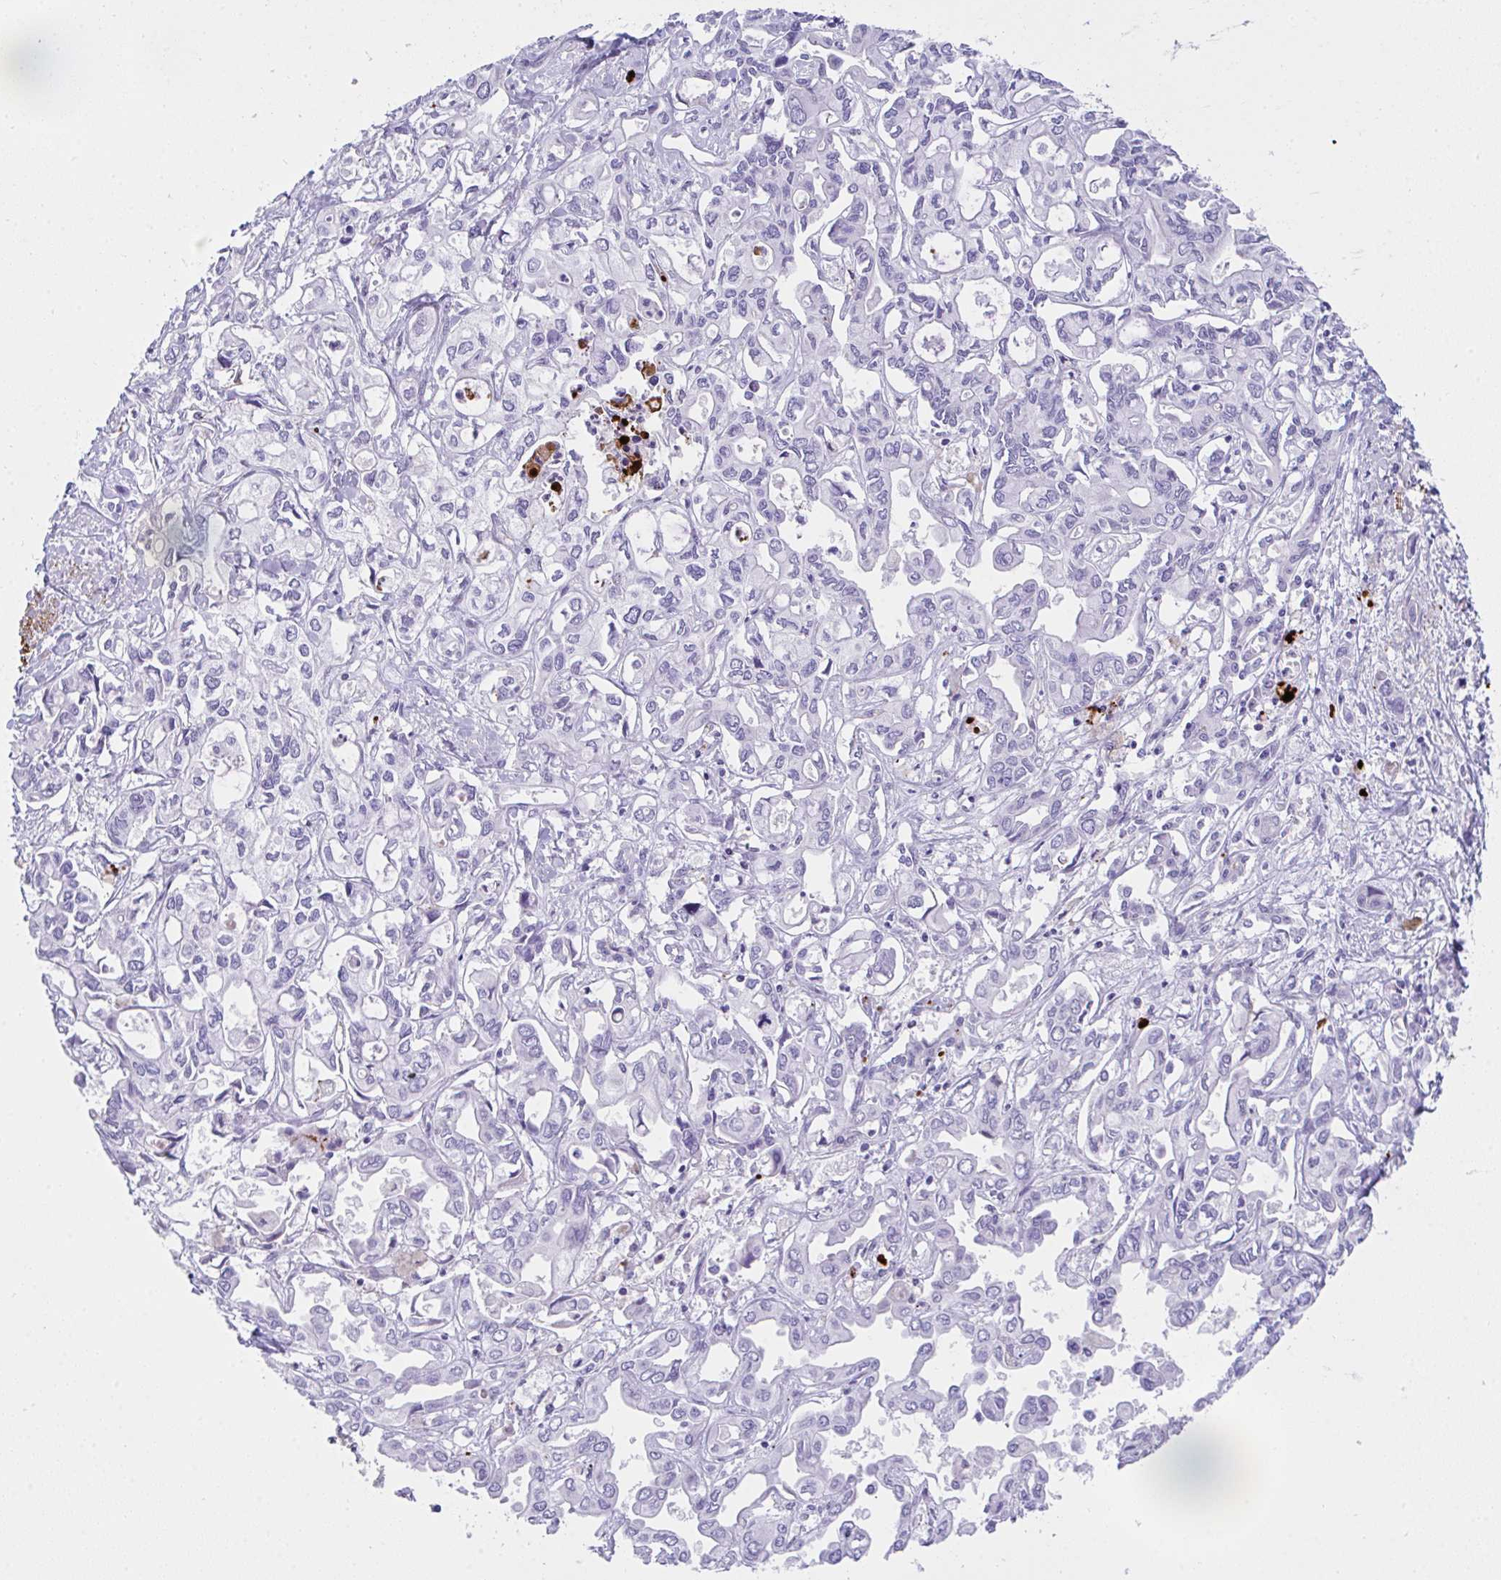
{"staining": {"intensity": "negative", "quantity": "none", "location": "none"}, "tissue": "liver cancer", "cell_type": "Tumor cells", "image_type": "cancer", "snomed": [{"axis": "morphology", "description": "Cholangiocarcinoma"}, {"axis": "topography", "description": "Liver"}], "caption": "An image of human liver cancer is negative for staining in tumor cells.", "gene": "KMT2E", "patient": {"sex": "female", "age": 64}}